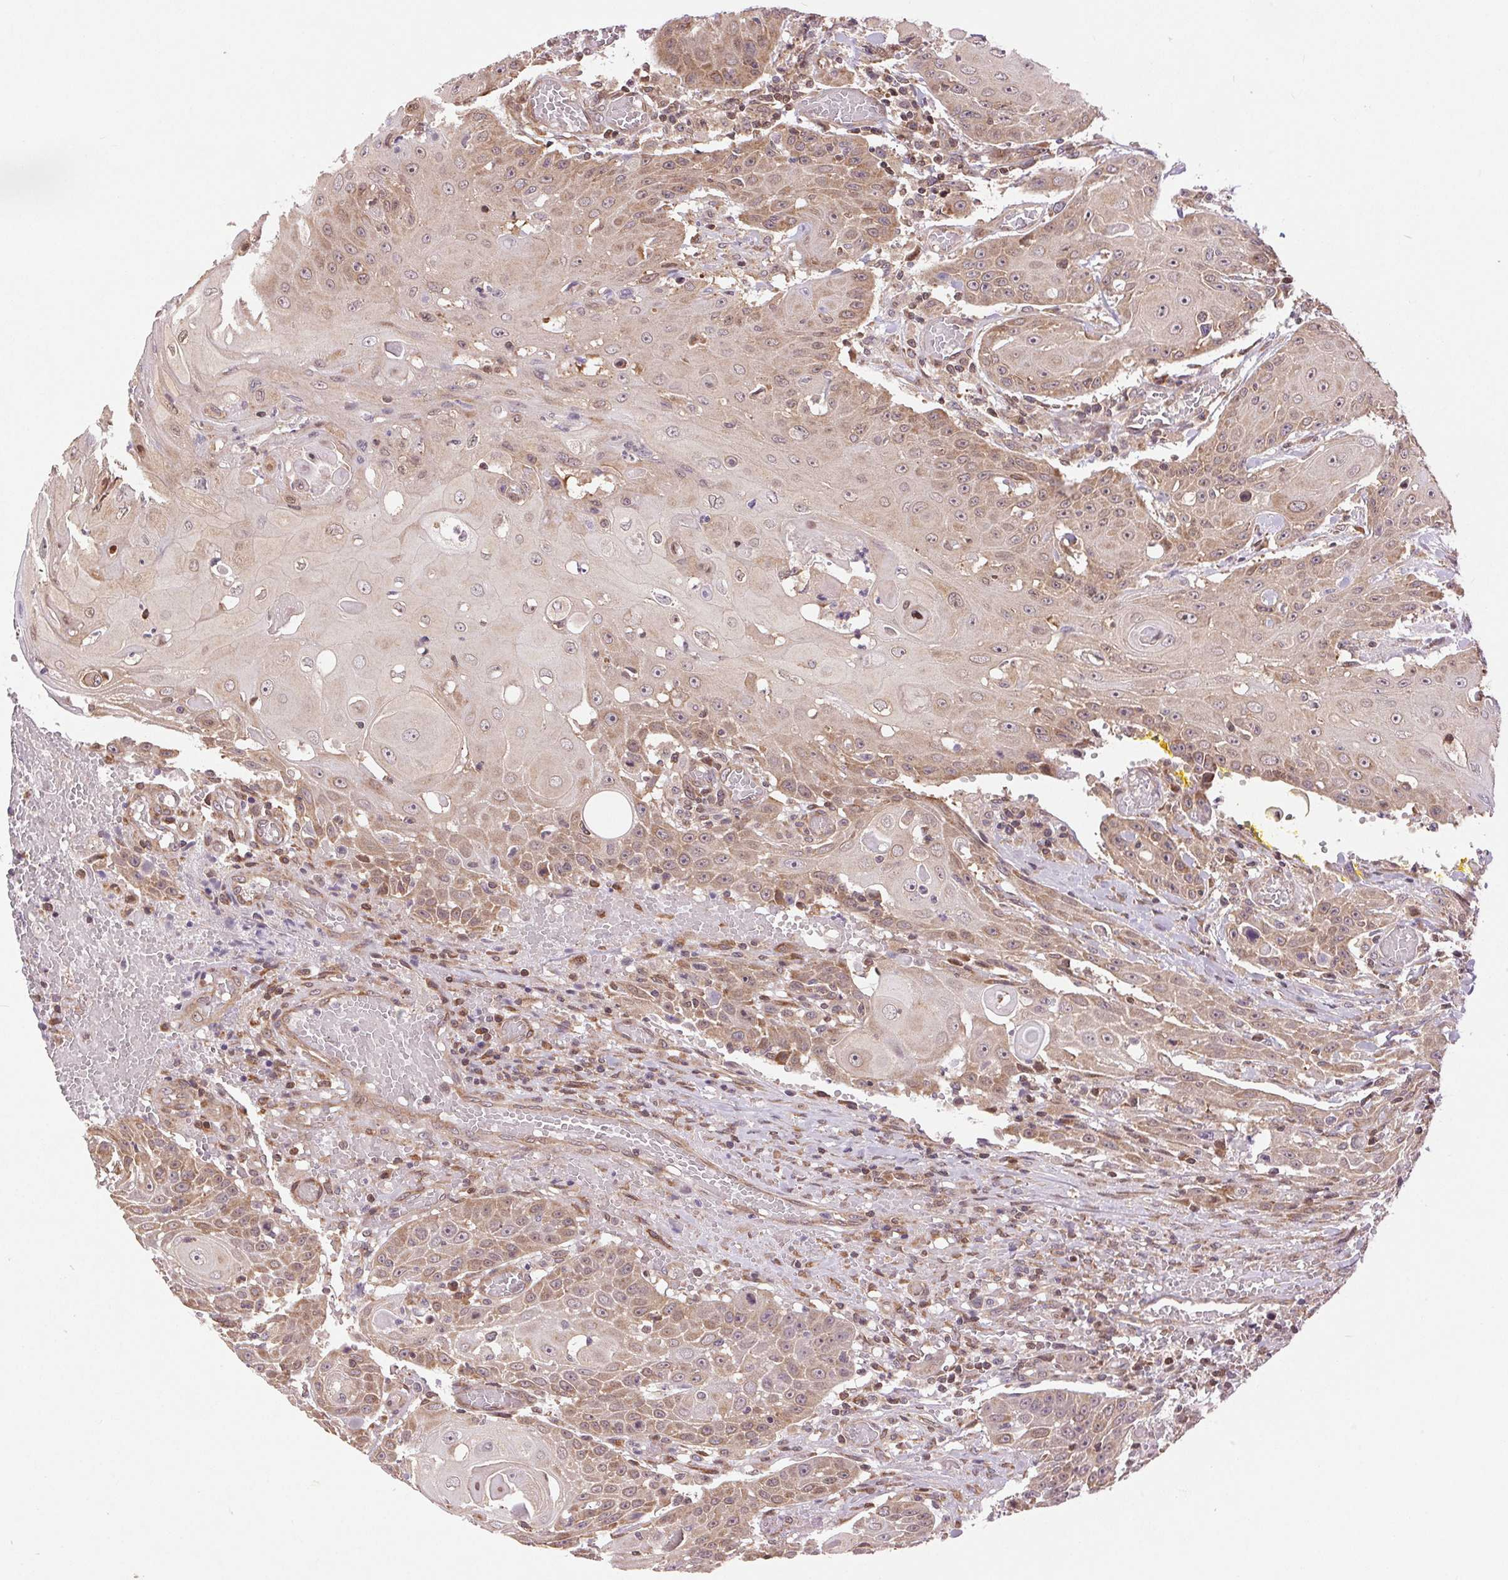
{"staining": {"intensity": "moderate", "quantity": "25%-75%", "location": "cytoplasmic/membranous"}, "tissue": "head and neck cancer", "cell_type": "Tumor cells", "image_type": "cancer", "snomed": [{"axis": "morphology", "description": "Normal tissue, NOS"}, {"axis": "morphology", "description": "Squamous cell carcinoma, NOS"}, {"axis": "topography", "description": "Oral tissue"}, {"axis": "topography", "description": "Head-Neck"}], "caption": "Immunohistochemistry image of squamous cell carcinoma (head and neck) stained for a protein (brown), which shows medium levels of moderate cytoplasmic/membranous staining in about 25%-75% of tumor cells.", "gene": "BTF3L4", "patient": {"sex": "female", "age": 55}}